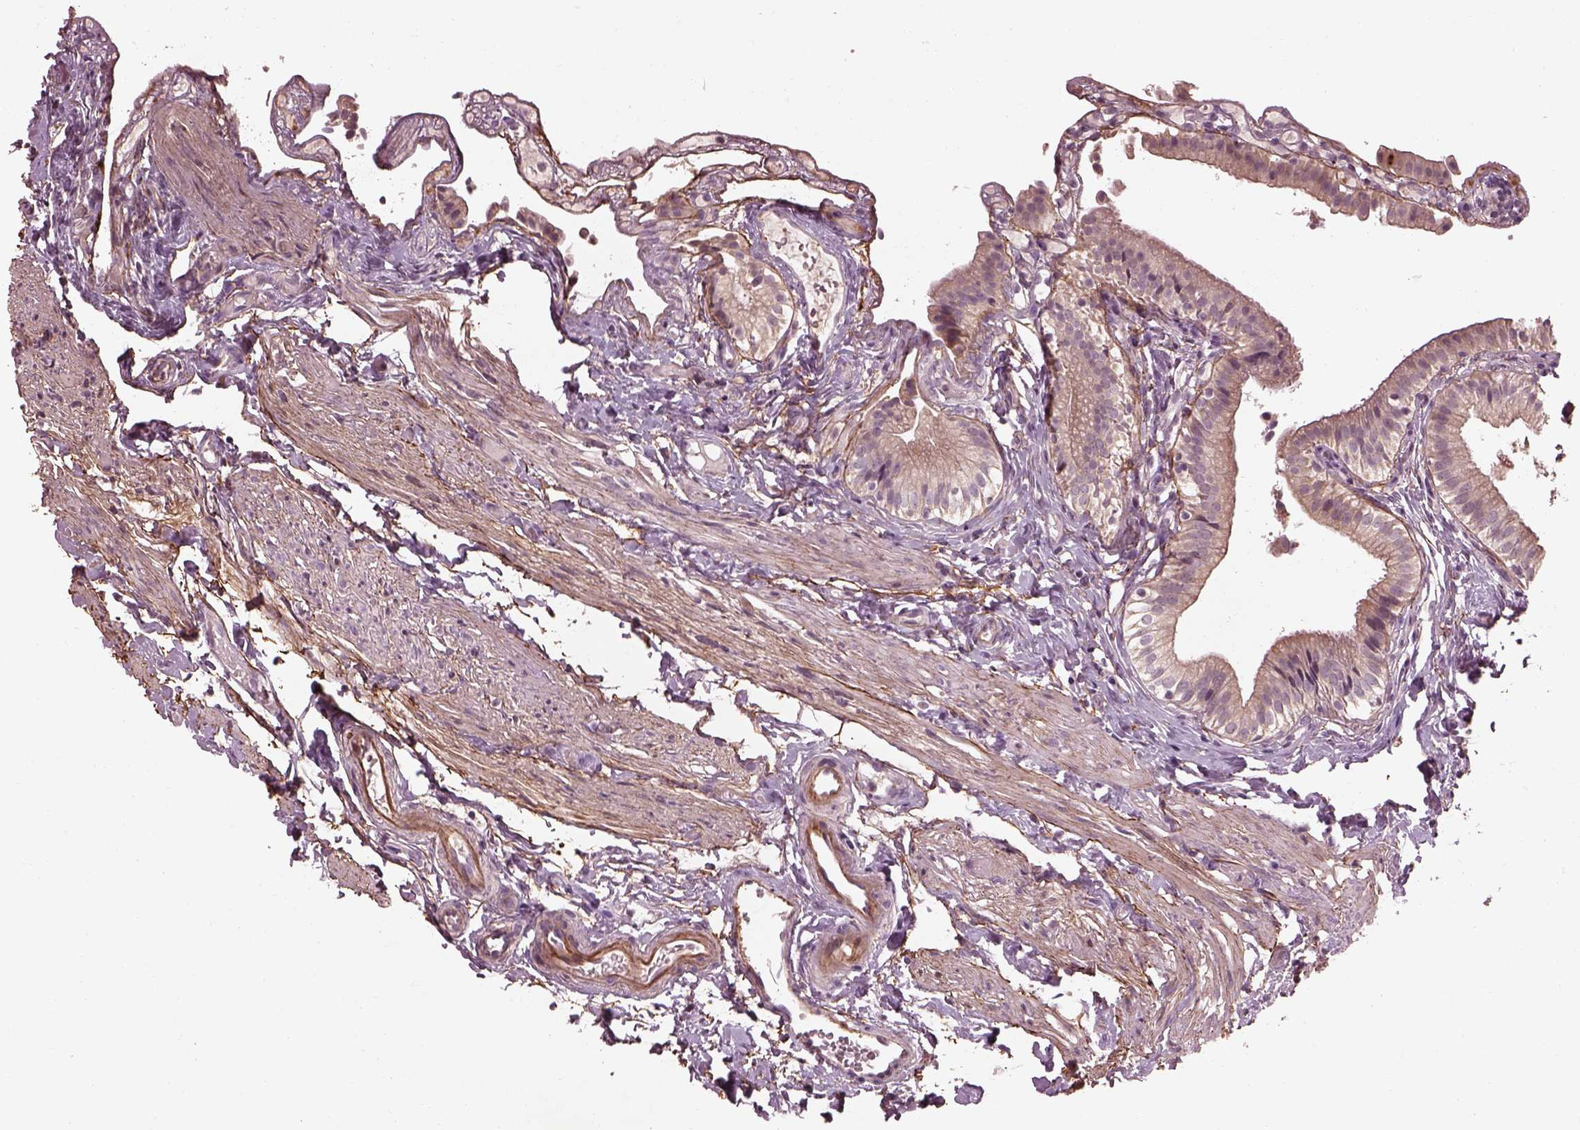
{"staining": {"intensity": "weak", "quantity": "25%-75%", "location": "cytoplasmic/membranous"}, "tissue": "gallbladder", "cell_type": "Glandular cells", "image_type": "normal", "snomed": [{"axis": "morphology", "description": "Normal tissue, NOS"}, {"axis": "topography", "description": "Gallbladder"}], "caption": "Gallbladder was stained to show a protein in brown. There is low levels of weak cytoplasmic/membranous expression in approximately 25%-75% of glandular cells.", "gene": "EFEMP1", "patient": {"sex": "female", "age": 47}}